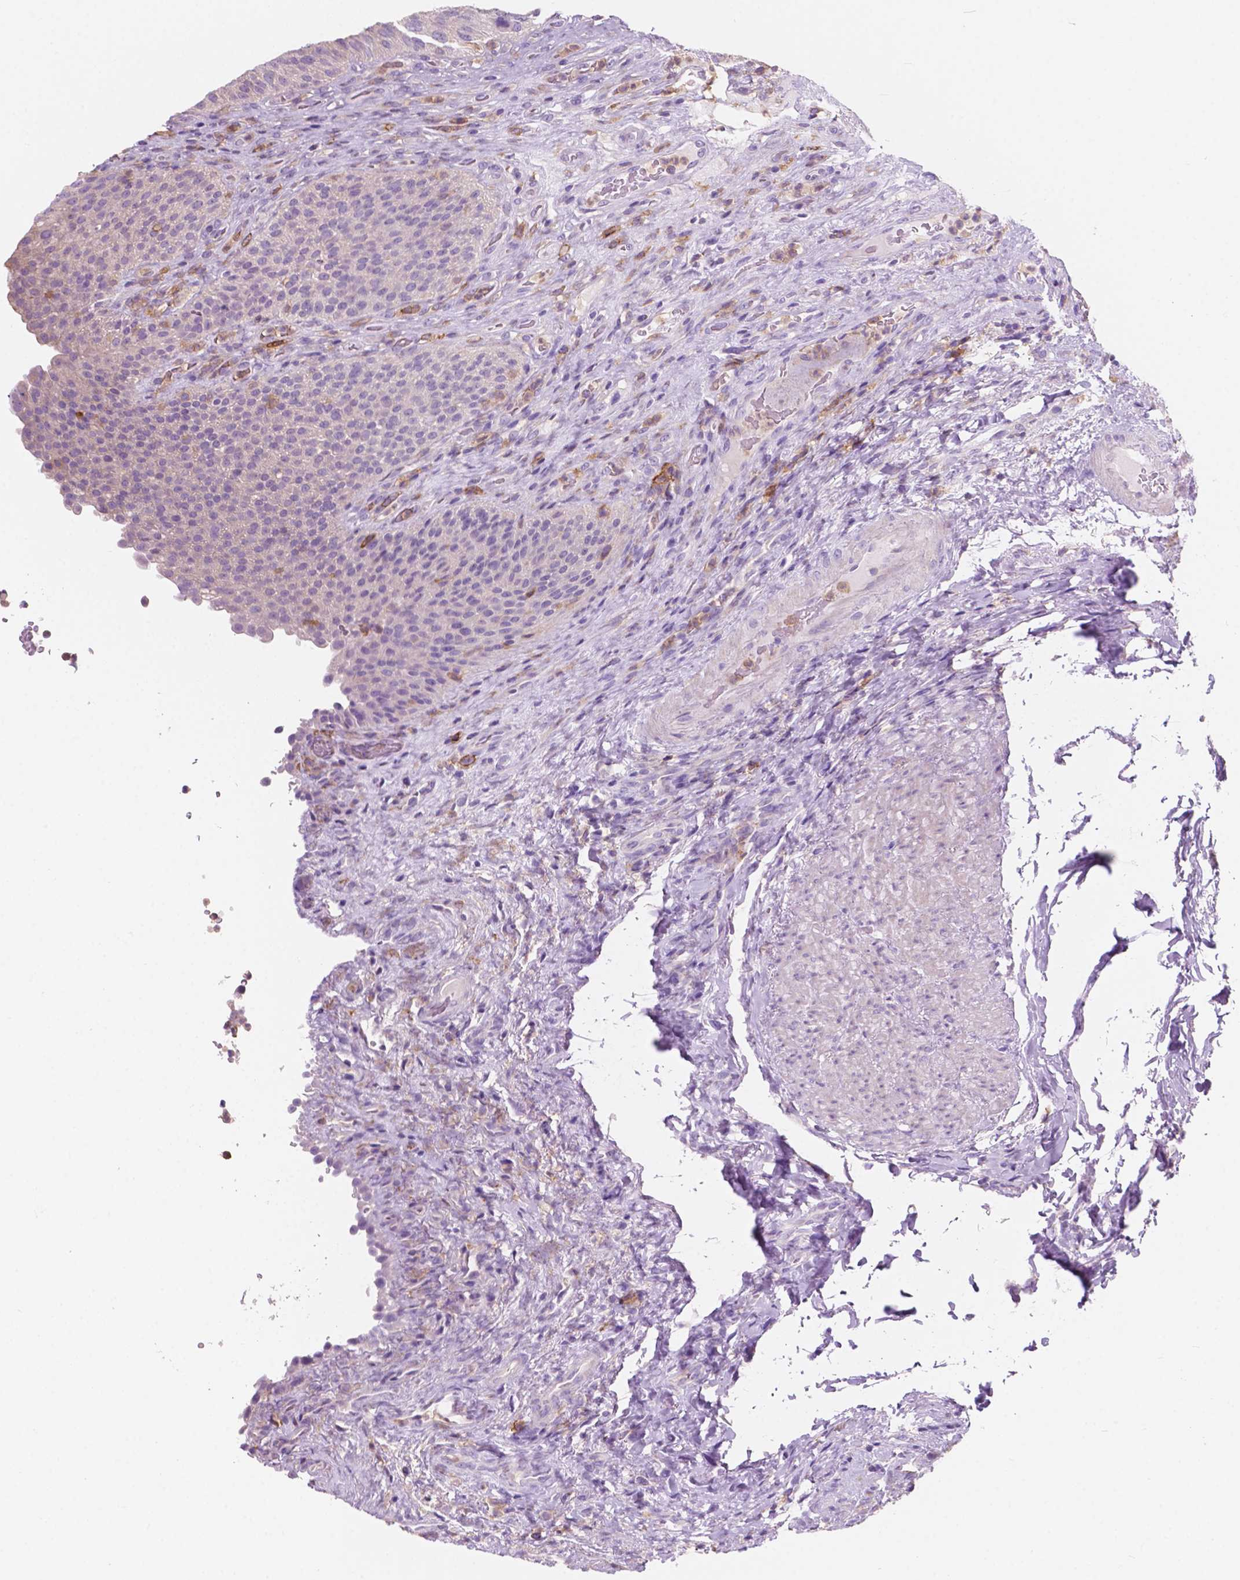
{"staining": {"intensity": "negative", "quantity": "none", "location": "none"}, "tissue": "urinary bladder", "cell_type": "Urothelial cells", "image_type": "normal", "snomed": [{"axis": "morphology", "description": "Normal tissue, NOS"}, {"axis": "topography", "description": "Urinary bladder"}, {"axis": "topography", "description": "Peripheral nerve tissue"}], "caption": "A histopathology image of human urinary bladder is negative for staining in urothelial cells. Nuclei are stained in blue.", "gene": "SEMA4A", "patient": {"sex": "male", "age": 66}}